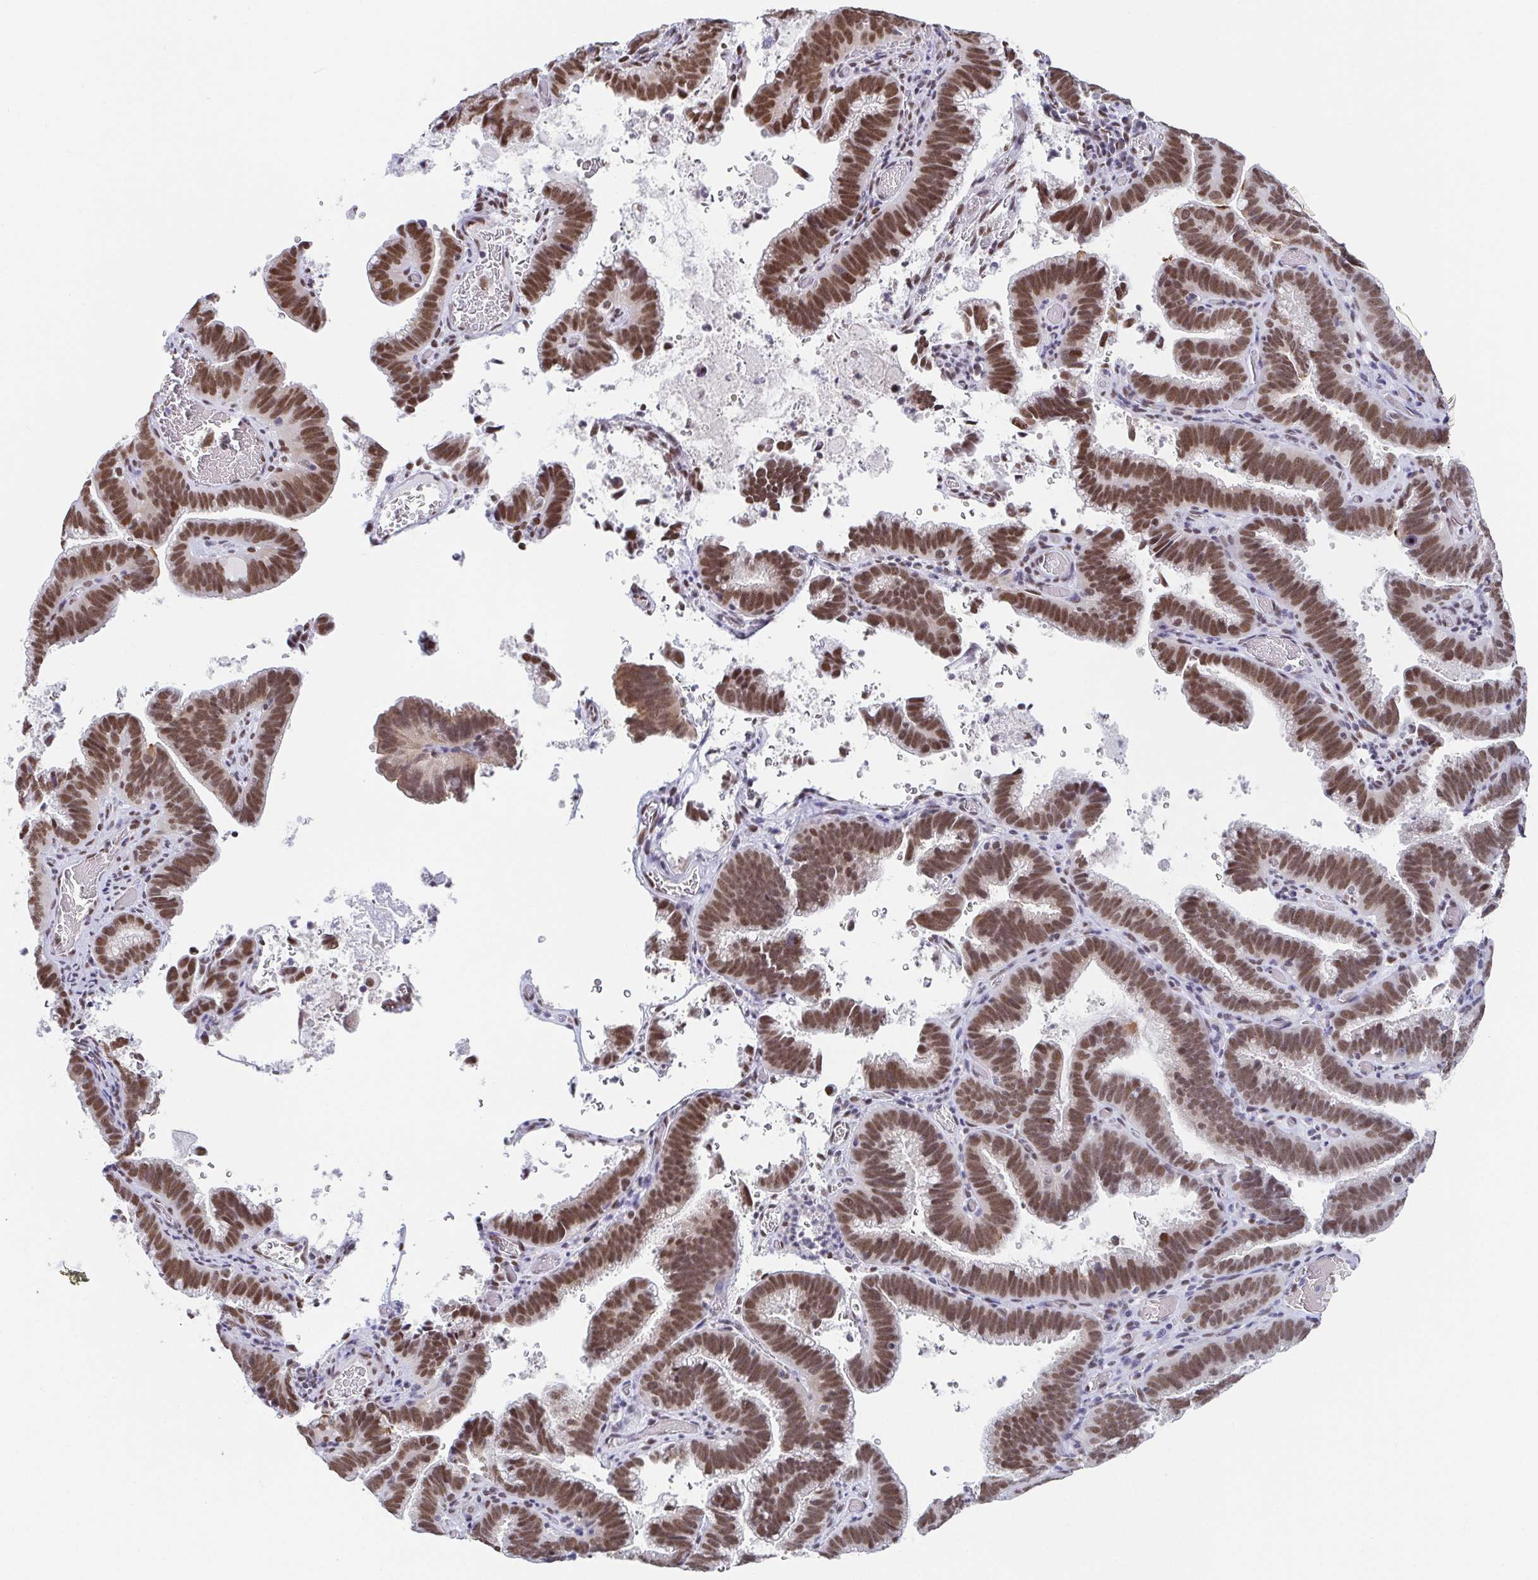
{"staining": {"intensity": "moderate", "quantity": ">75%", "location": "nuclear"}, "tissue": "cervical cancer", "cell_type": "Tumor cells", "image_type": "cancer", "snomed": [{"axis": "morphology", "description": "Adenocarcinoma, NOS"}, {"axis": "topography", "description": "Cervix"}], "caption": "This photomicrograph reveals immunohistochemistry staining of cervical cancer, with medium moderate nuclear expression in approximately >75% of tumor cells.", "gene": "SLC7A10", "patient": {"sex": "female", "age": 61}}